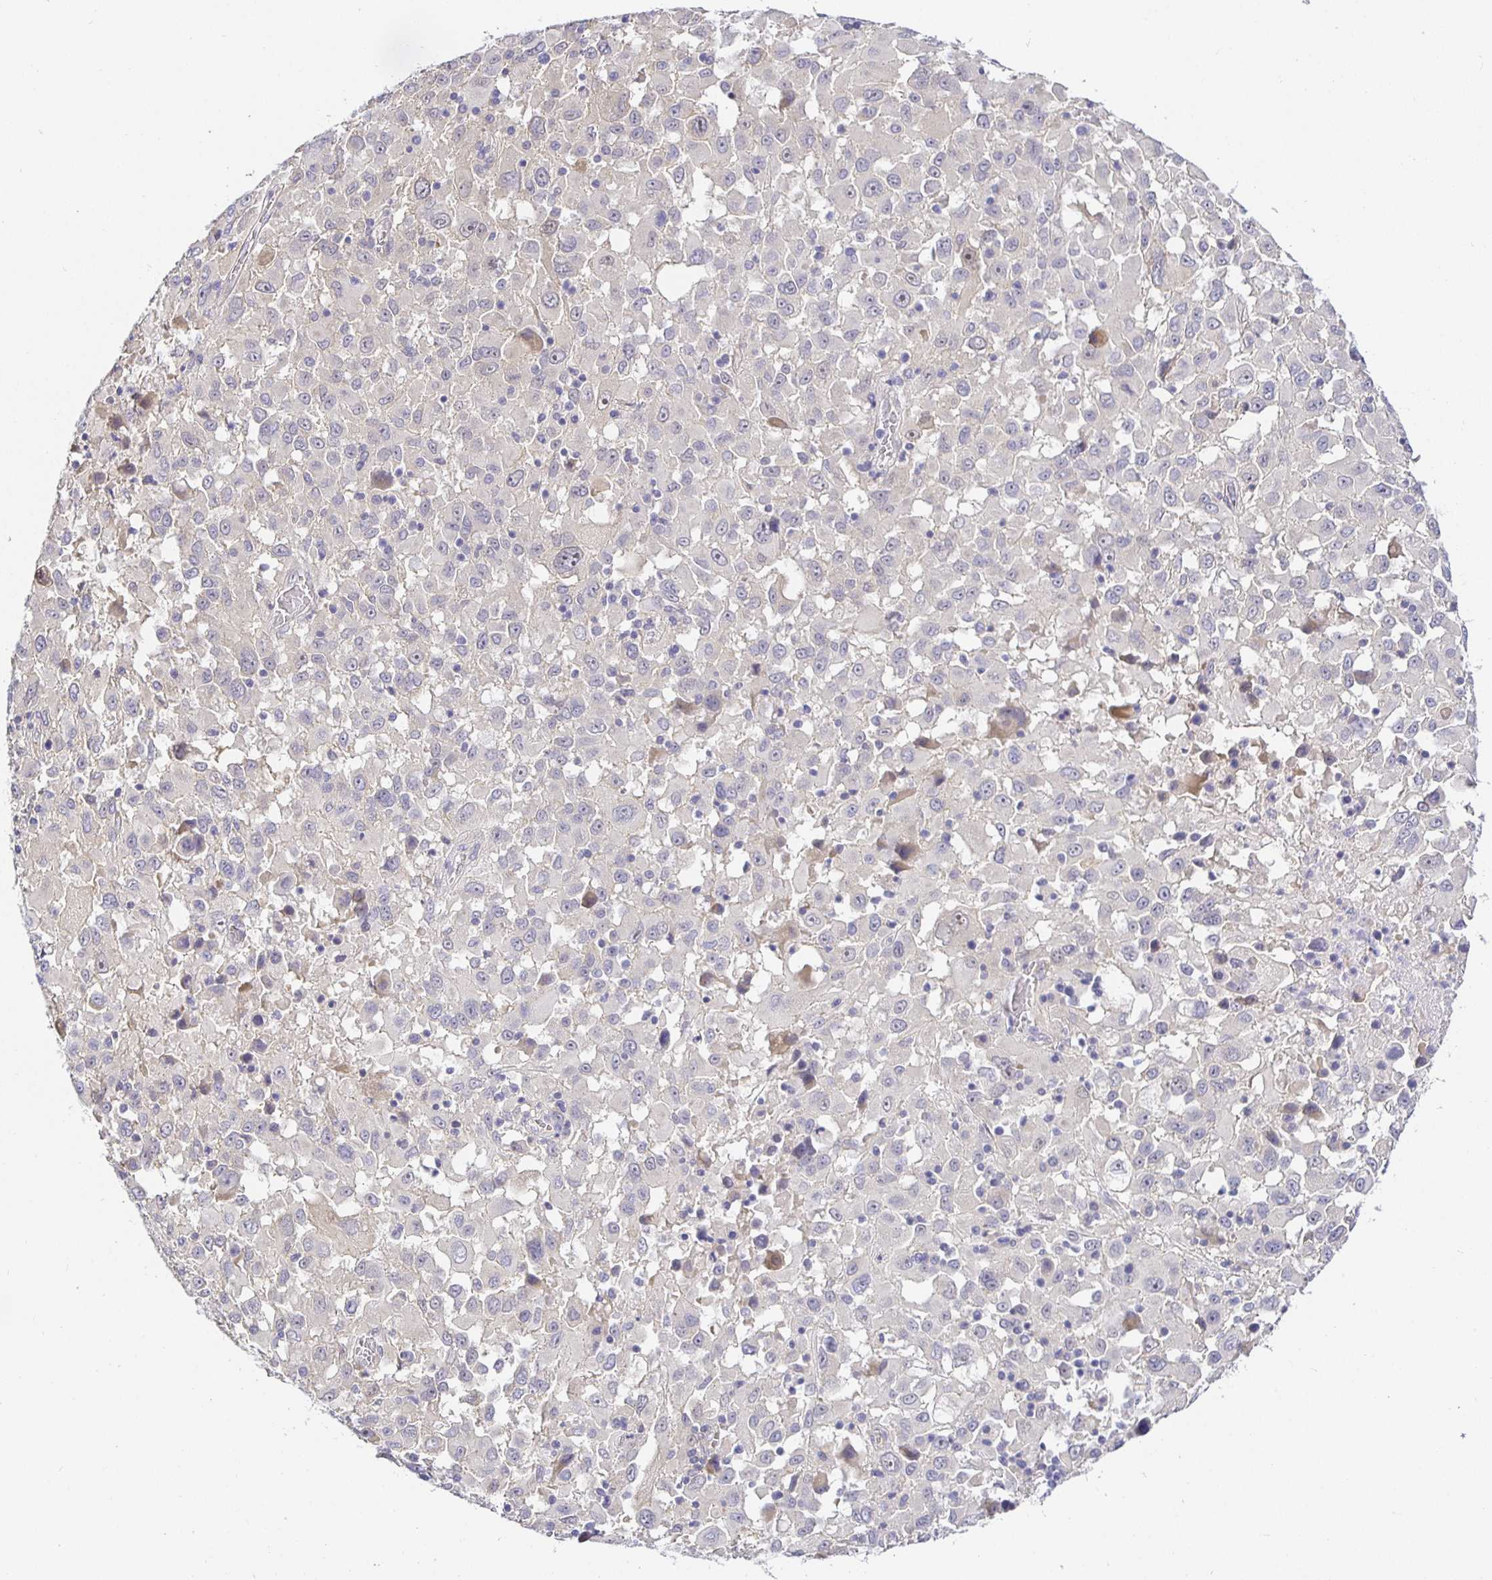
{"staining": {"intensity": "negative", "quantity": "none", "location": "none"}, "tissue": "melanoma", "cell_type": "Tumor cells", "image_type": "cancer", "snomed": [{"axis": "morphology", "description": "Malignant melanoma, Metastatic site"}, {"axis": "topography", "description": "Soft tissue"}], "caption": "High power microscopy histopathology image of an immunohistochemistry (IHC) photomicrograph of malignant melanoma (metastatic site), revealing no significant expression in tumor cells.", "gene": "OPALIN", "patient": {"sex": "male", "age": 50}}